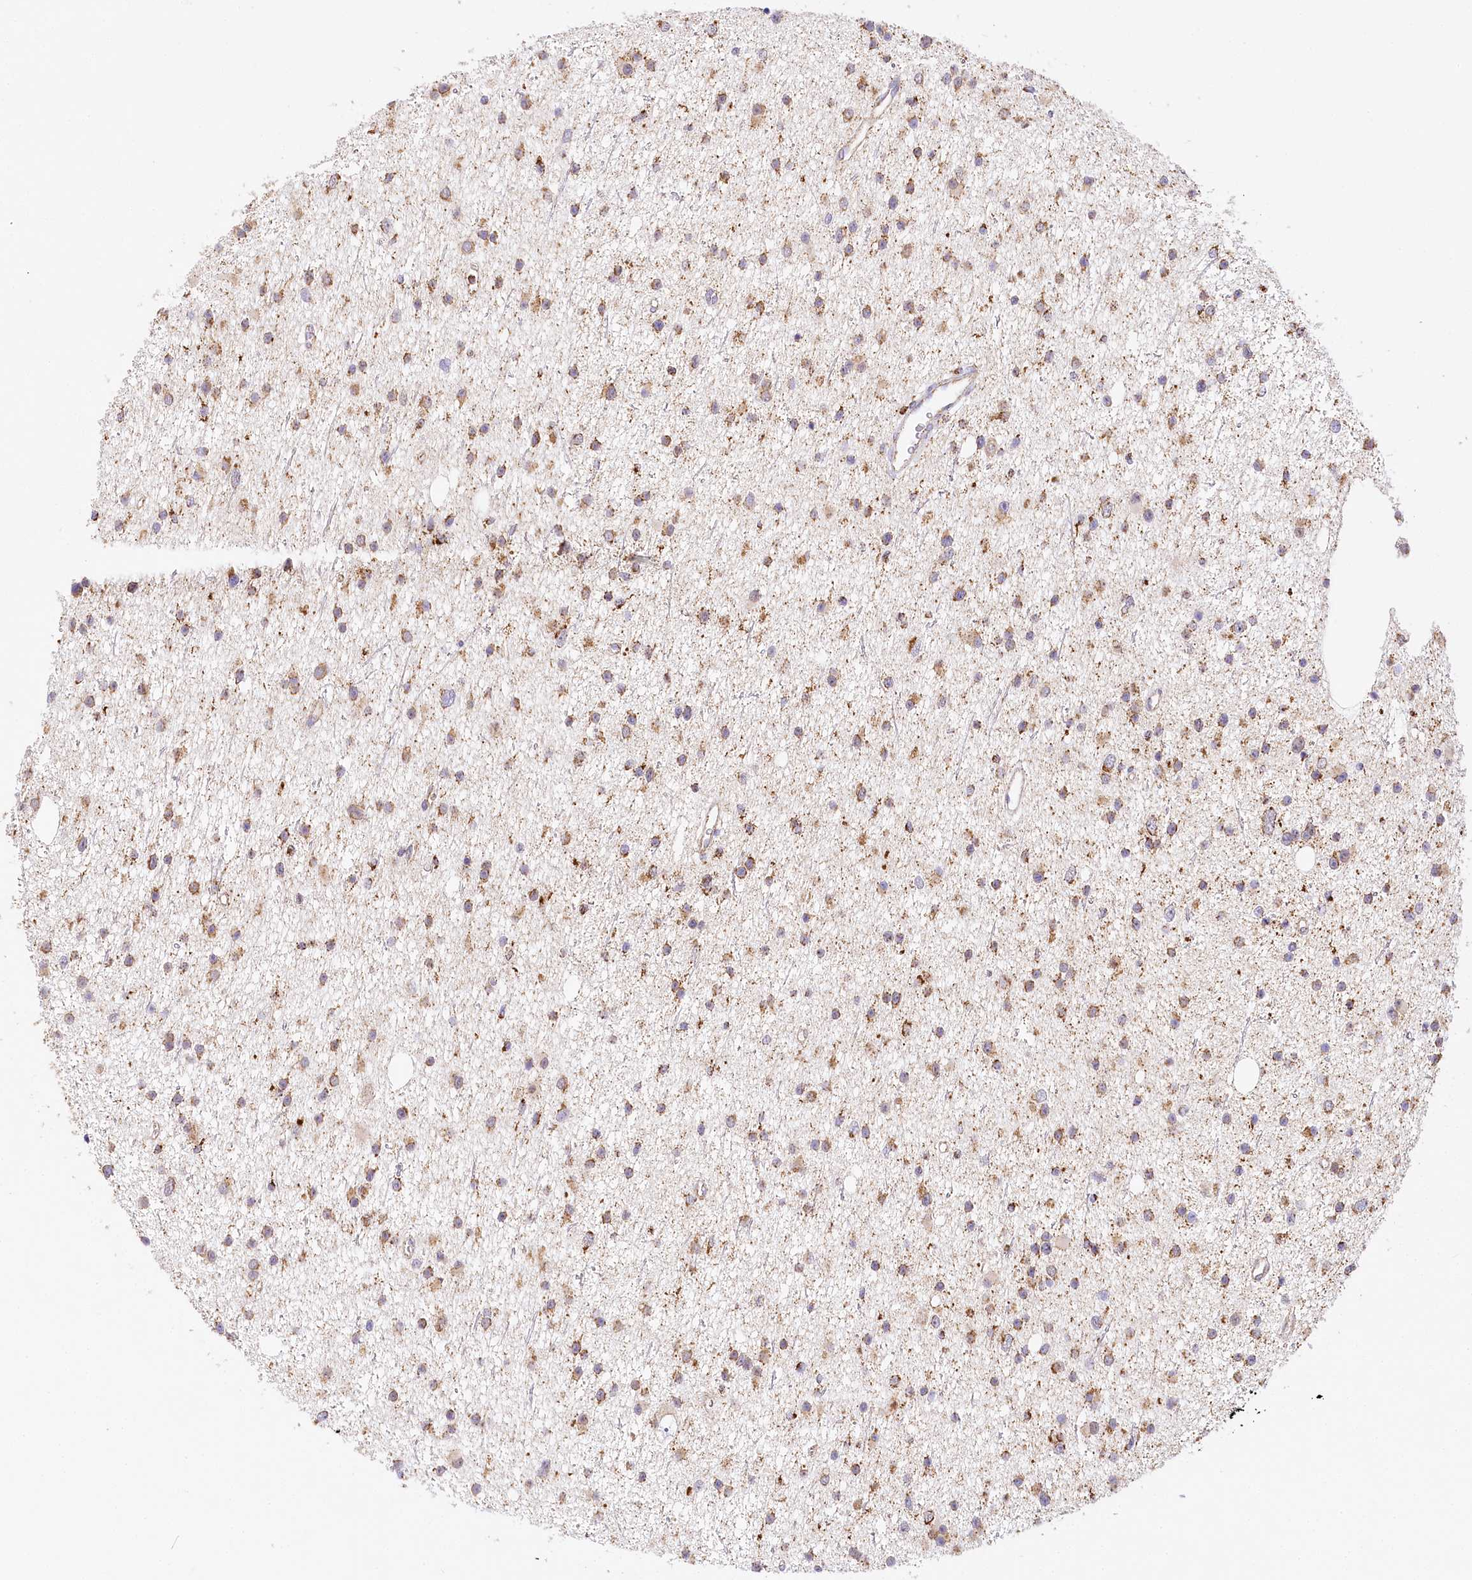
{"staining": {"intensity": "strong", "quantity": ">75%", "location": "cytoplasmic/membranous"}, "tissue": "glioma", "cell_type": "Tumor cells", "image_type": "cancer", "snomed": [{"axis": "morphology", "description": "Glioma, malignant, Low grade"}, {"axis": "topography", "description": "Cerebral cortex"}], "caption": "Protein staining reveals strong cytoplasmic/membranous positivity in approximately >75% of tumor cells in glioma.", "gene": "LSS", "patient": {"sex": "female", "age": 39}}